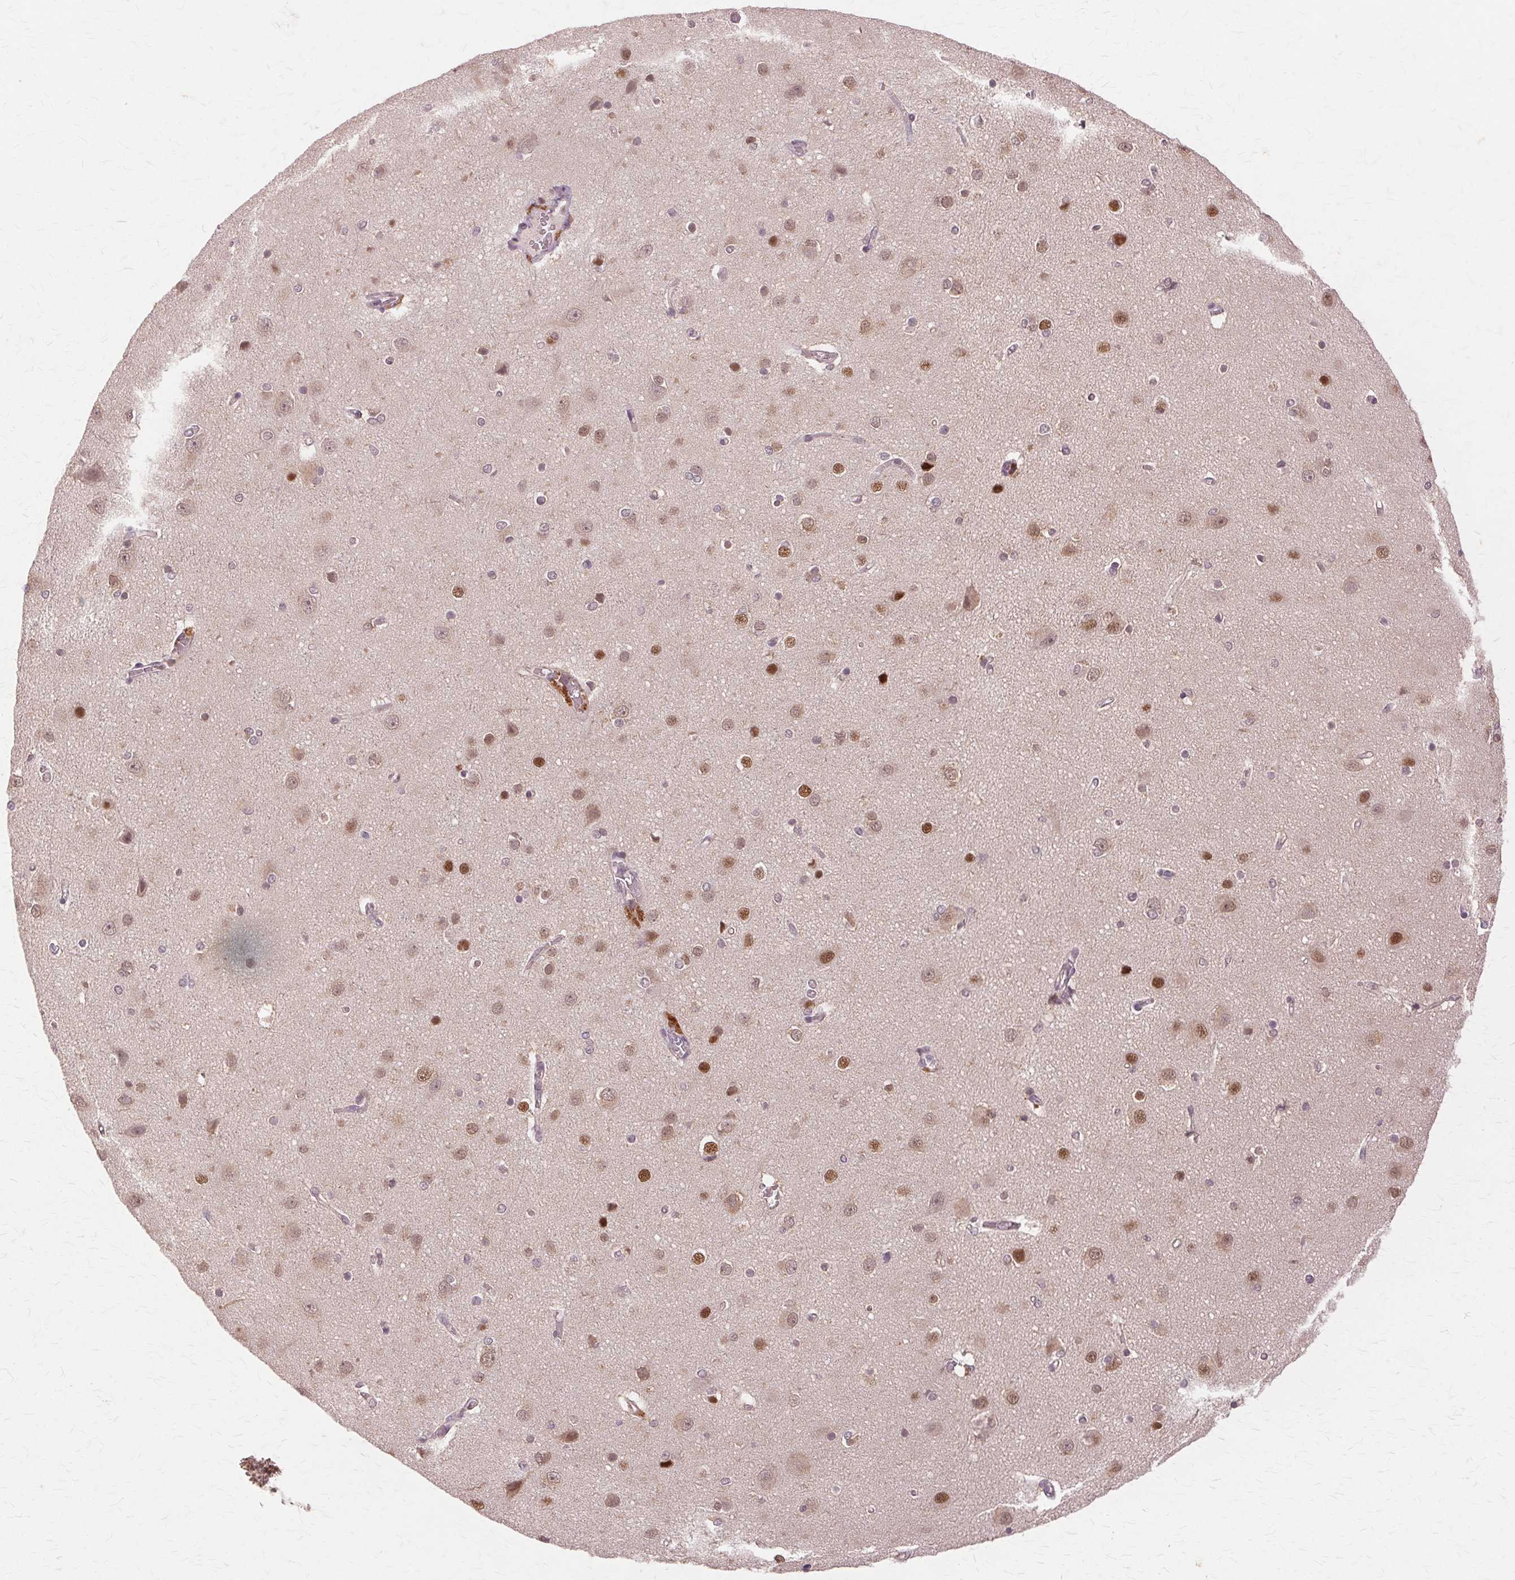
{"staining": {"intensity": "weak", "quantity": ">75%", "location": "nuclear"}, "tissue": "cerebral cortex", "cell_type": "Endothelial cells", "image_type": "normal", "snomed": [{"axis": "morphology", "description": "Normal tissue, NOS"}, {"axis": "topography", "description": "Cerebral cortex"}], "caption": "Immunohistochemistry staining of unremarkable cerebral cortex, which displays low levels of weak nuclear staining in about >75% of endothelial cells indicating weak nuclear protein expression. The staining was performed using DAB (brown) for protein detection and nuclei were counterstained in hematoxylin (blue).", "gene": "PRMT5", "patient": {"sex": "male", "age": 37}}